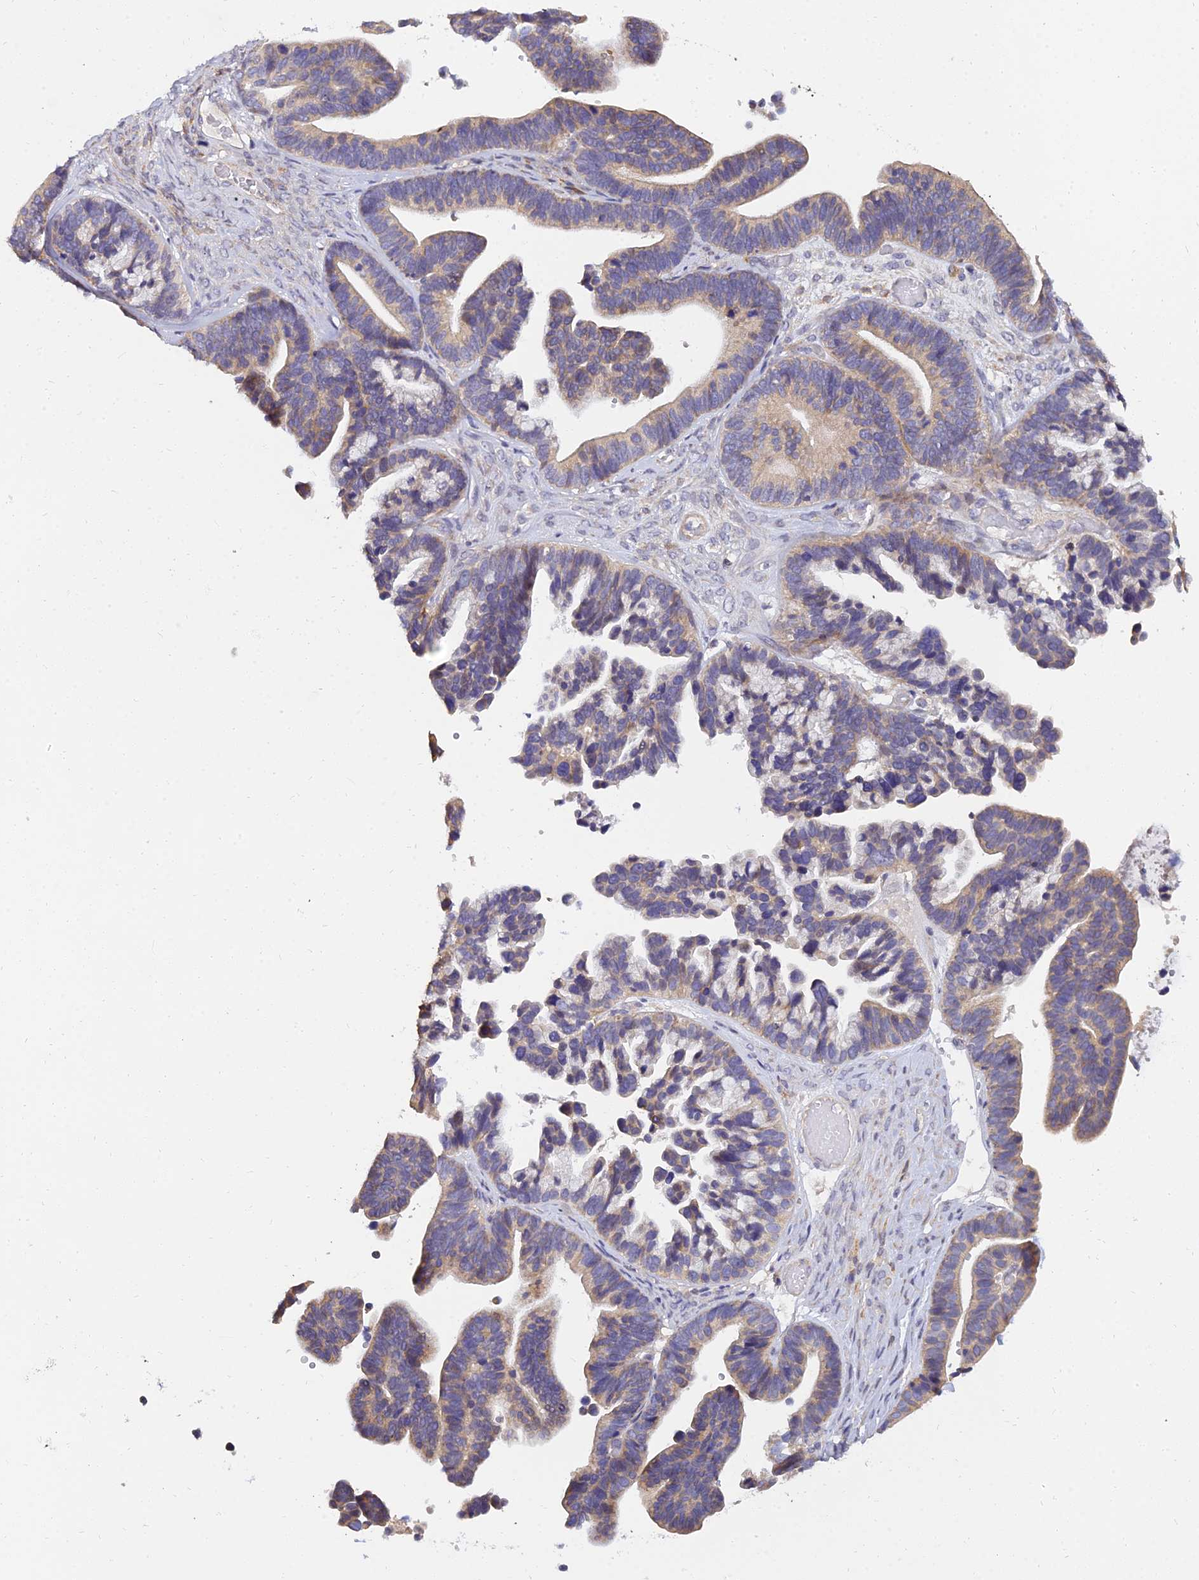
{"staining": {"intensity": "weak", "quantity": ">75%", "location": "cytoplasmic/membranous"}, "tissue": "ovarian cancer", "cell_type": "Tumor cells", "image_type": "cancer", "snomed": [{"axis": "morphology", "description": "Cystadenocarcinoma, serous, NOS"}, {"axis": "topography", "description": "Ovary"}], "caption": "Immunohistochemistry (IHC) staining of ovarian cancer, which reveals low levels of weak cytoplasmic/membranous staining in approximately >75% of tumor cells indicating weak cytoplasmic/membranous protein expression. The staining was performed using DAB (3,3'-diaminobenzidine) (brown) for protein detection and nuclei were counterstained in hematoxylin (blue).", "gene": "ARL8B", "patient": {"sex": "female", "age": 56}}